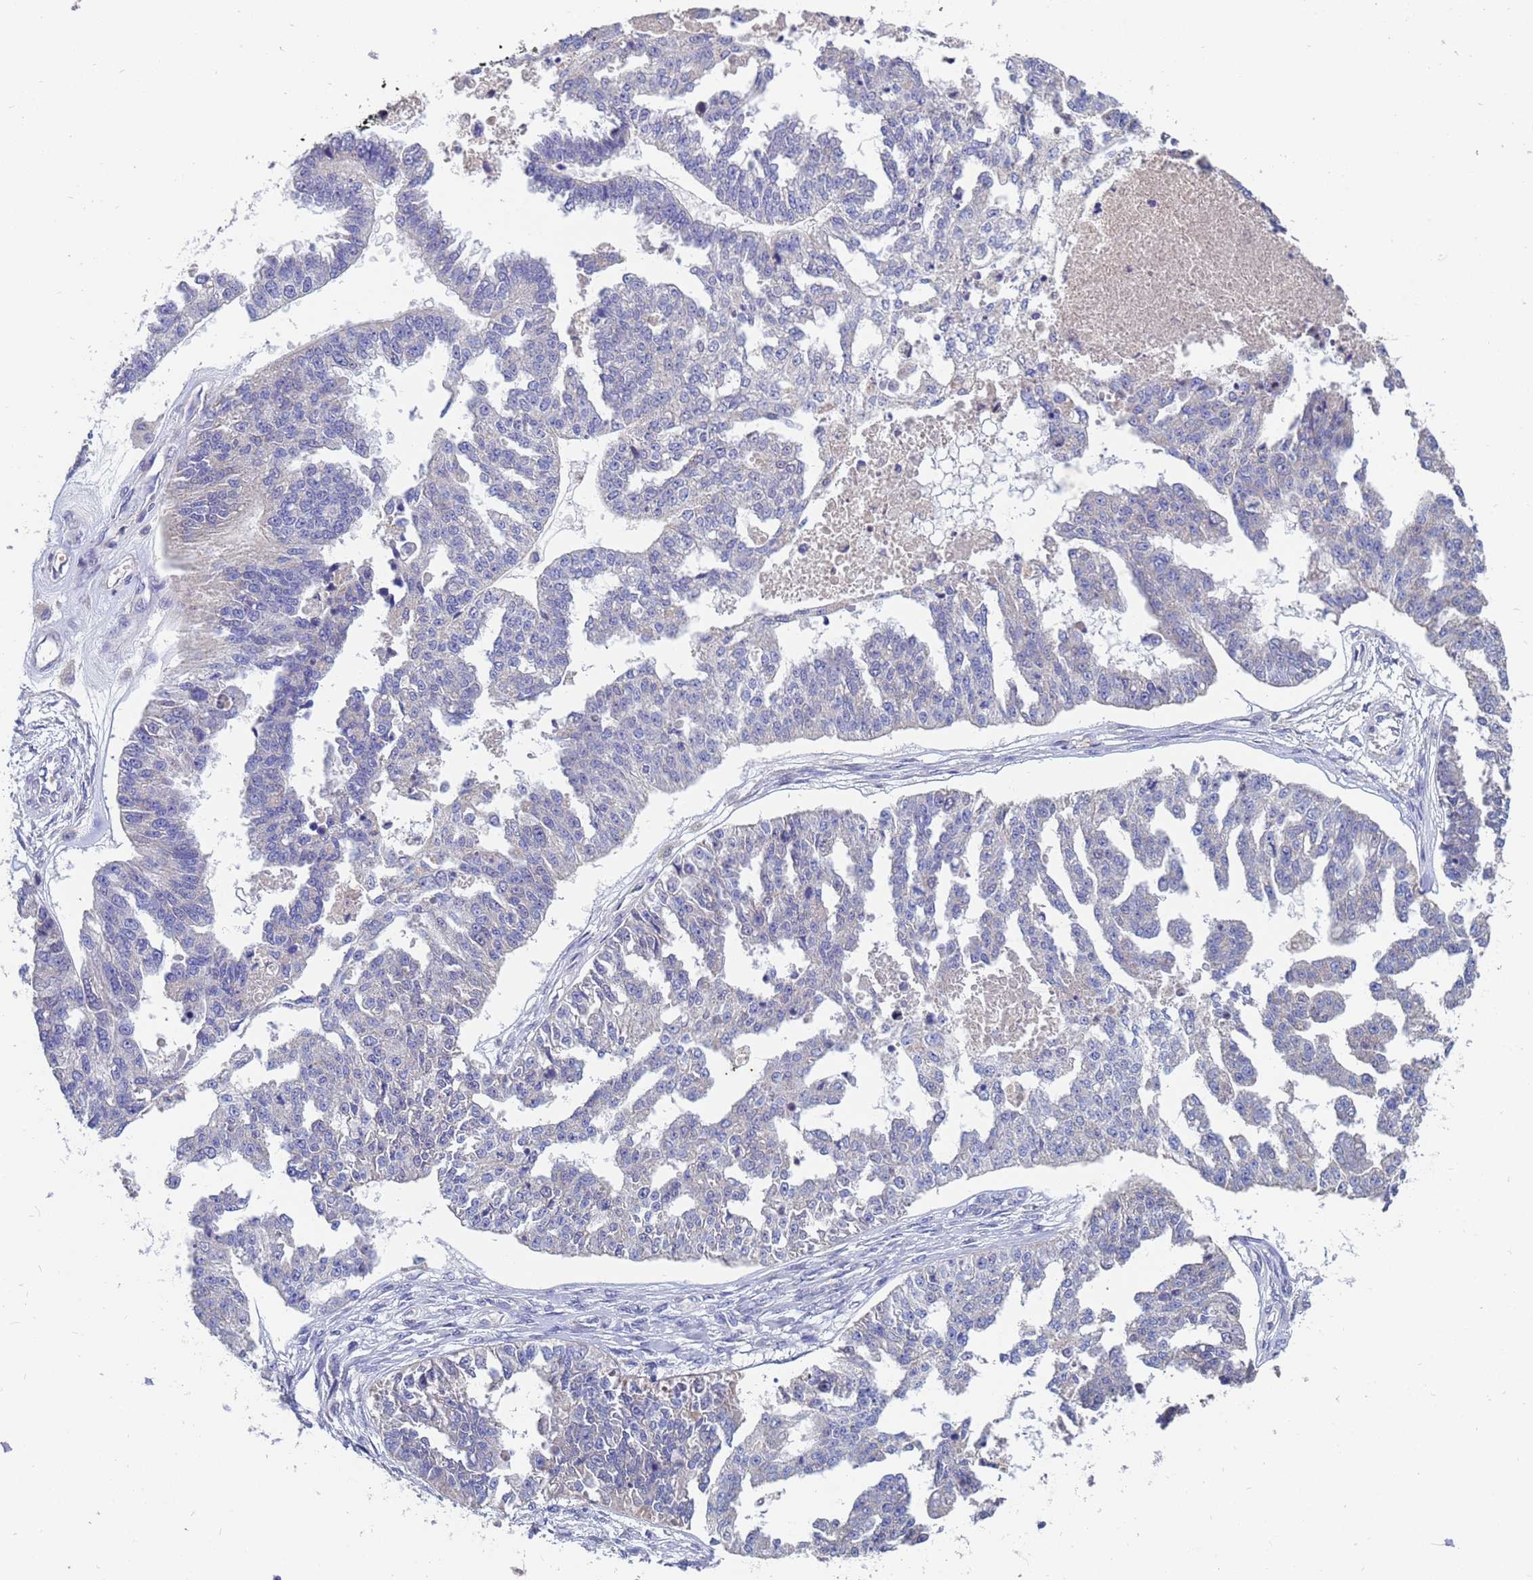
{"staining": {"intensity": "negative", "quantity": "none", "location": "none"}, "tissue": "ovarian cancer", "cell_type": "Tumor cells", "image_type": "cancer", "snomed": [{"axis": "morphology", "description": "Cystadenocarcinoma, serous, NOS"}, {"axis": "topography", "description": "Ovary"}], "caption": "Histopathology image shows no protein positivity in tumor cells of ovarian cancer (serous cystadenocarcinoma) tissue. Nuclei are stained in blue.", "gene": "IHO1", "patient": {"sex": "female", "age": 58}}